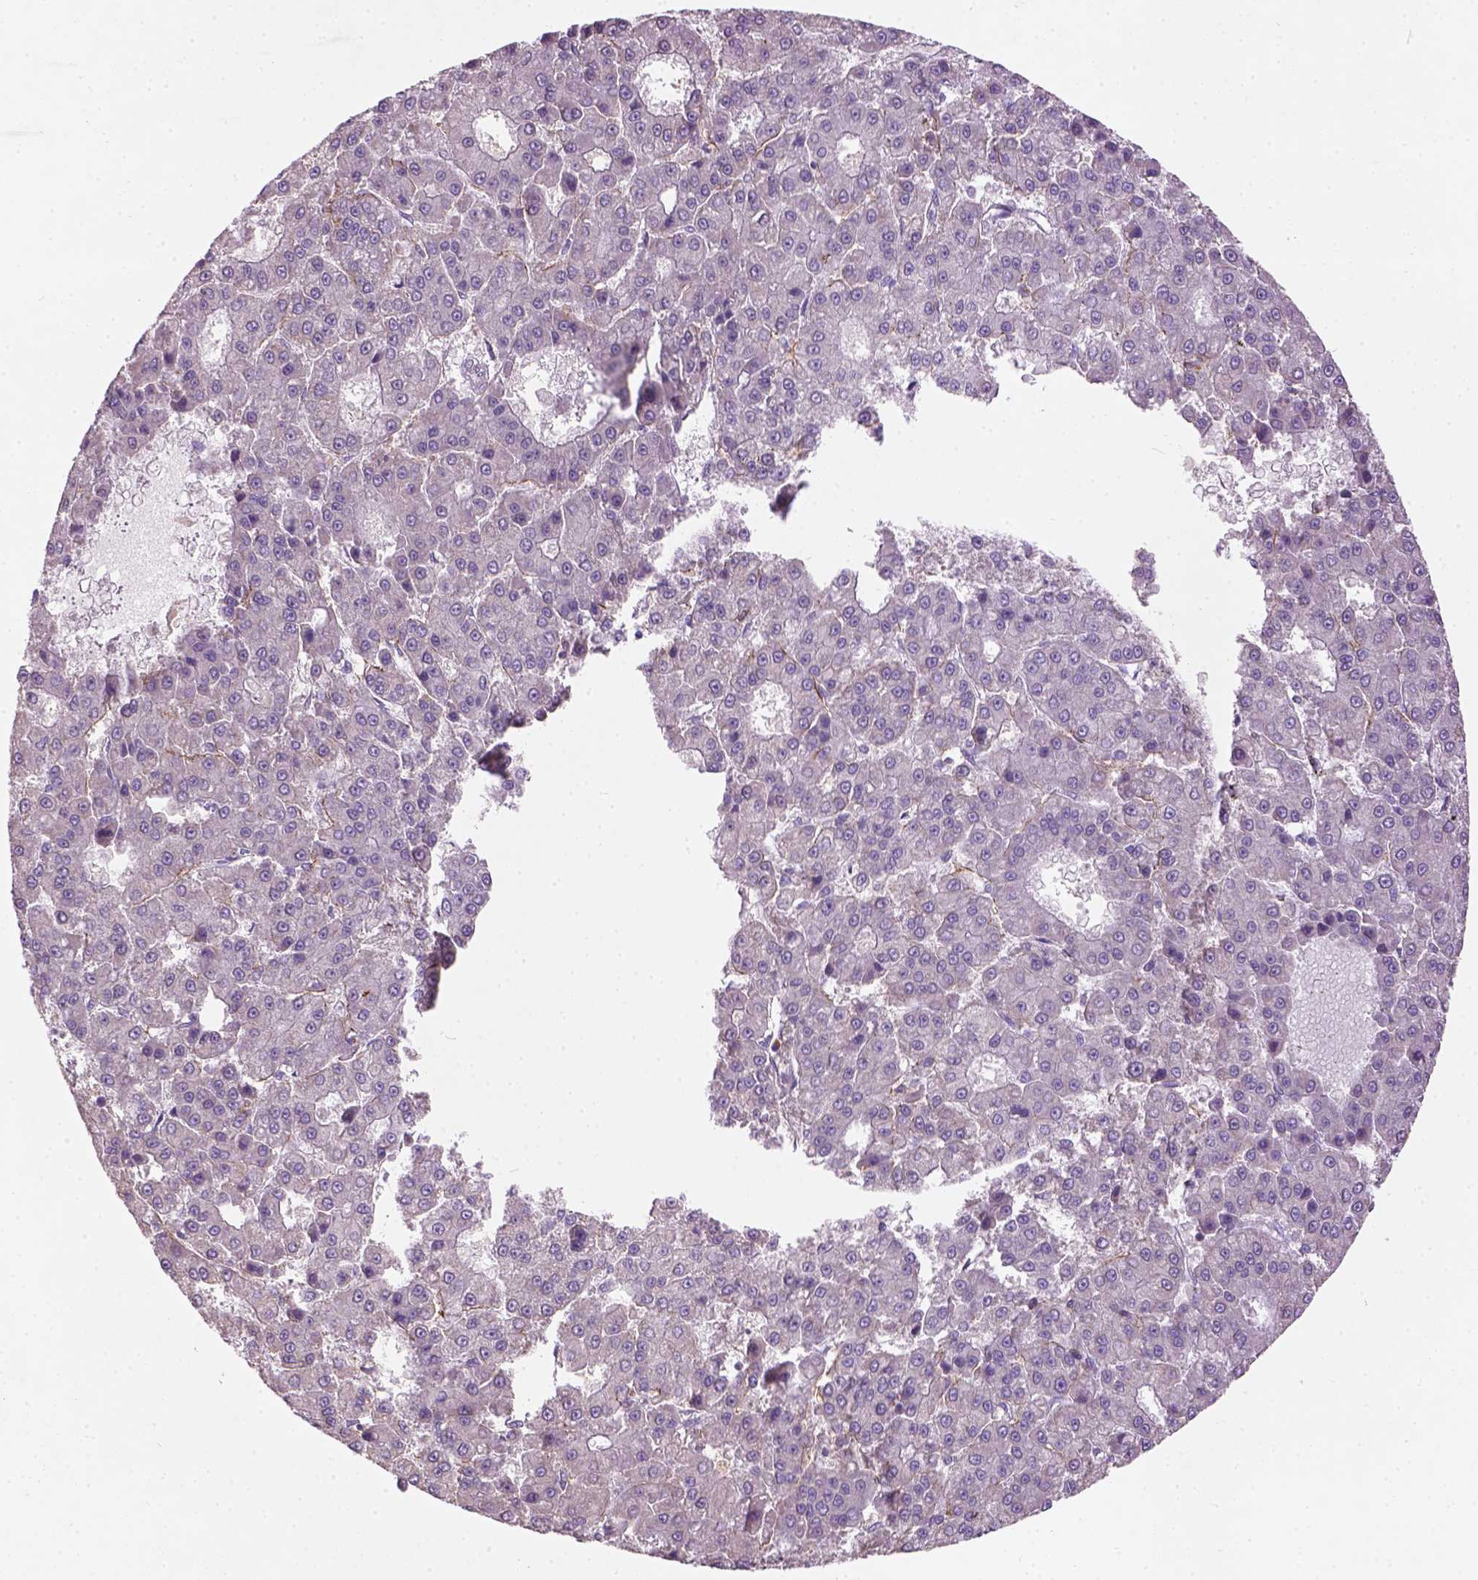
{"staining": {"intensity": "negative", "quantity": "none", "location": "none"}, "tissue": "liver cancer", "cell_type": "Tumor cells", "image_type": "cancer", "snomed": [{"axis": "morphology", "description": "Carcinoma, Hepatocellular, NOS"}, {"axis": "topography", "description": "Liver"}], "caption": "A photomicrograph of human liver cancer is negative for staining in tumor cells.", "gene": "LRRC3C", "patient": {"sex": "male", "age": 70}}